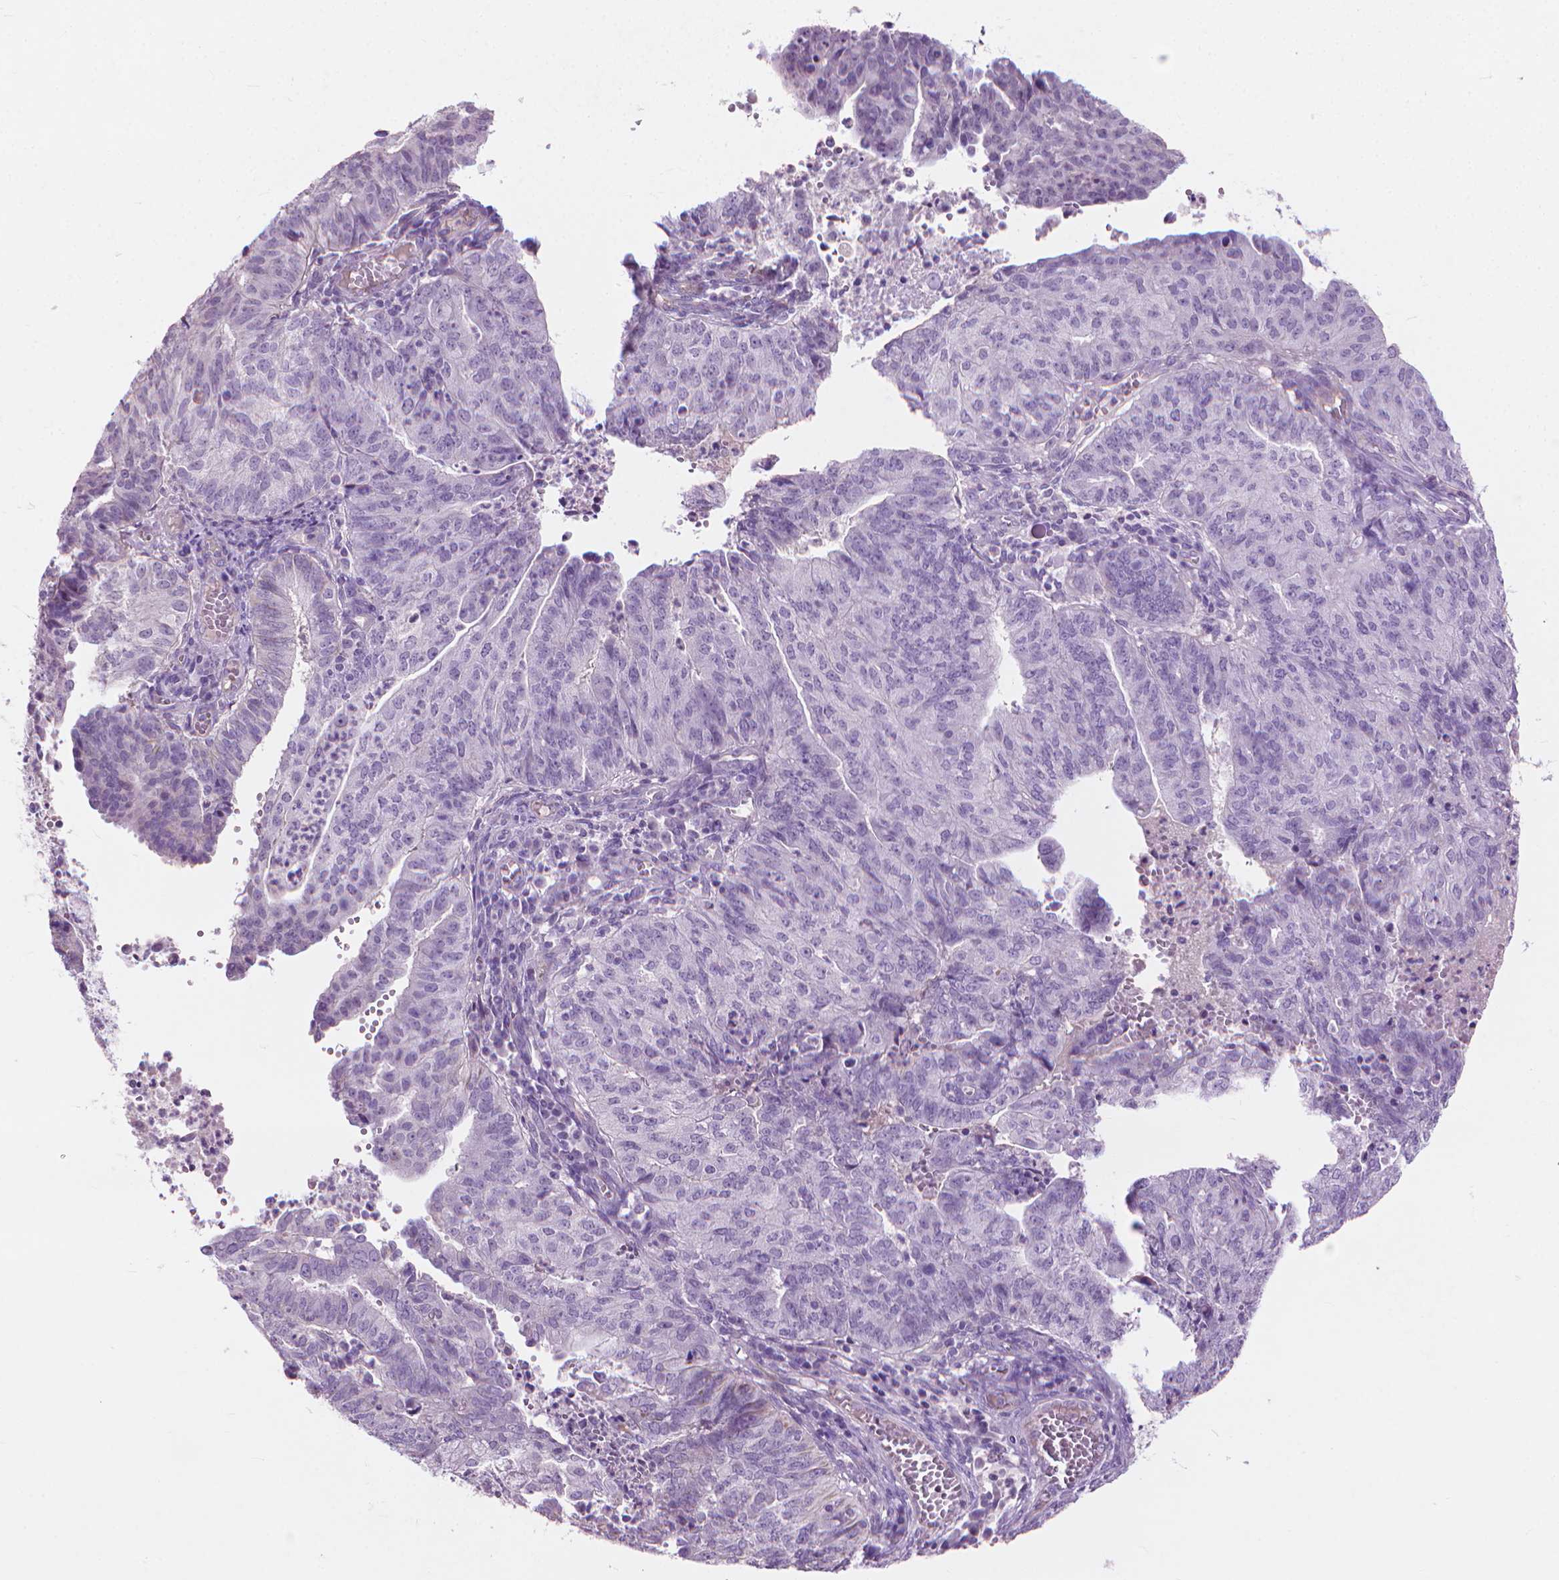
{"staining": {"intensity": "negative", "quantity": "none", "location": "none"}, "tissue": "endometrial cancer", "cell_type": "Tumor cells", "image_type": "cancer", "snomed": [{"axis": "morphology", "description": "Adenocarcinoma, NOS"}, {"axis": "topography", "description": "Endometrium"}], "caption": "An immunohistochemistry (IHC) photomicrograph of adenocarcinoma (endometrial) is shown. There is no staining in tumor cells of adenocarcinoma (endometrial). Brightfield microscopy of IHC stained with DAB (3,3'-diaminobenzidine) (brown) and hematoxylin (blue), captured at high magnification.", "gene": "KRT73", "patient": {"sex": "female", "age": 82}}